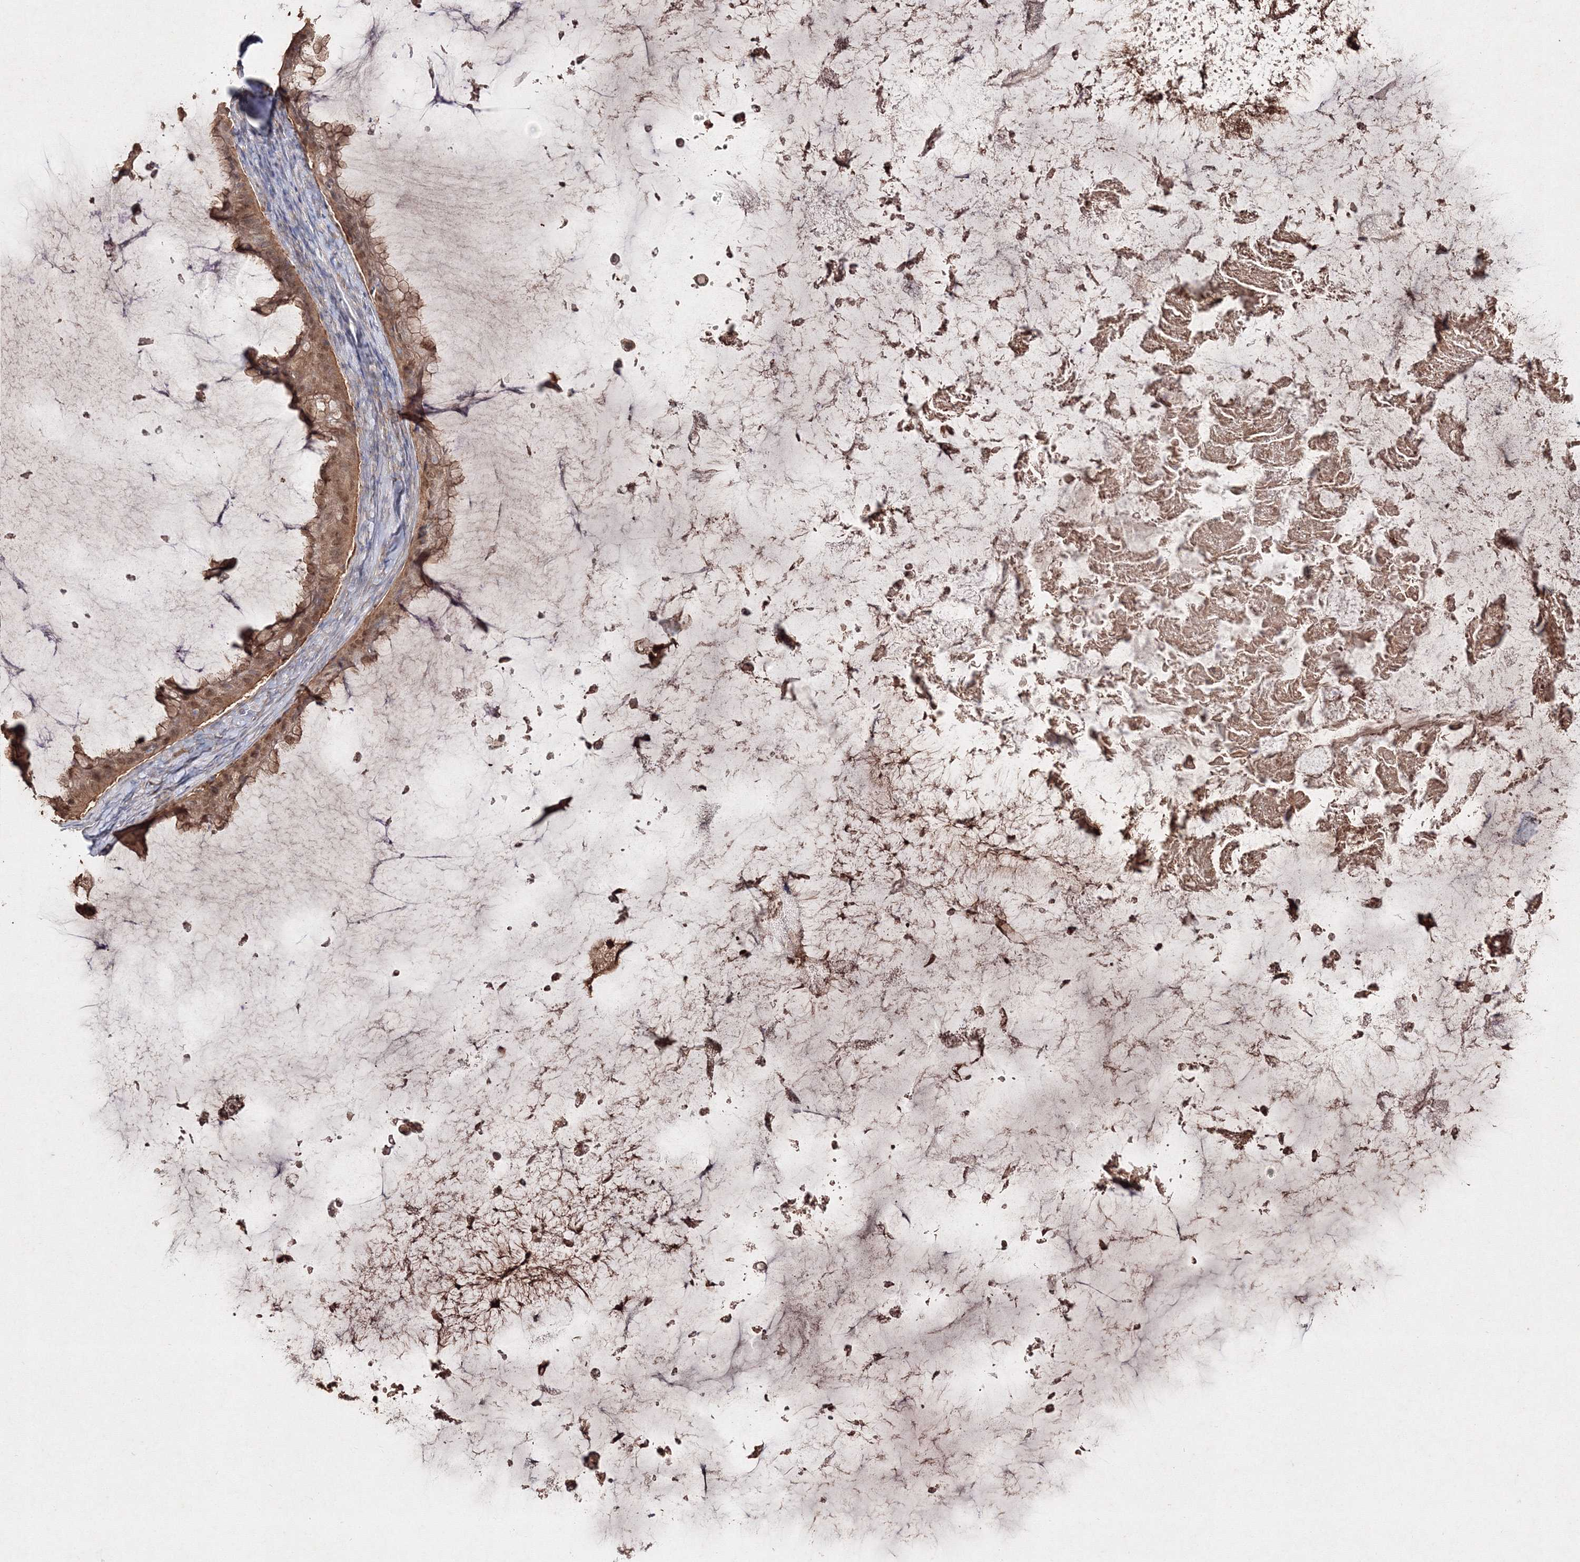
{"staining": {"intensity": "moderate", "quantity": ">75%", "location": "cytoplasmic/membranous,nuclear"}, "tissue": "ovarian cancer", "cell_type": "Tumor cells", "image_type": "cancer", "snomed": [{"axis": "morphology", "description": "Cystadenocarcinoma, mucinous, NOS"}, {"axis": "topography", "description": "Ovary"}], "caption": "An image of human ovarian mucinous cystadenocarcinoma stained for a protein displays moderate cytoplasmic/membranous and nuclear brown staining in tumor cells.", "gene": "S100A11", "patient": {"sex": "female", "age": 61}}